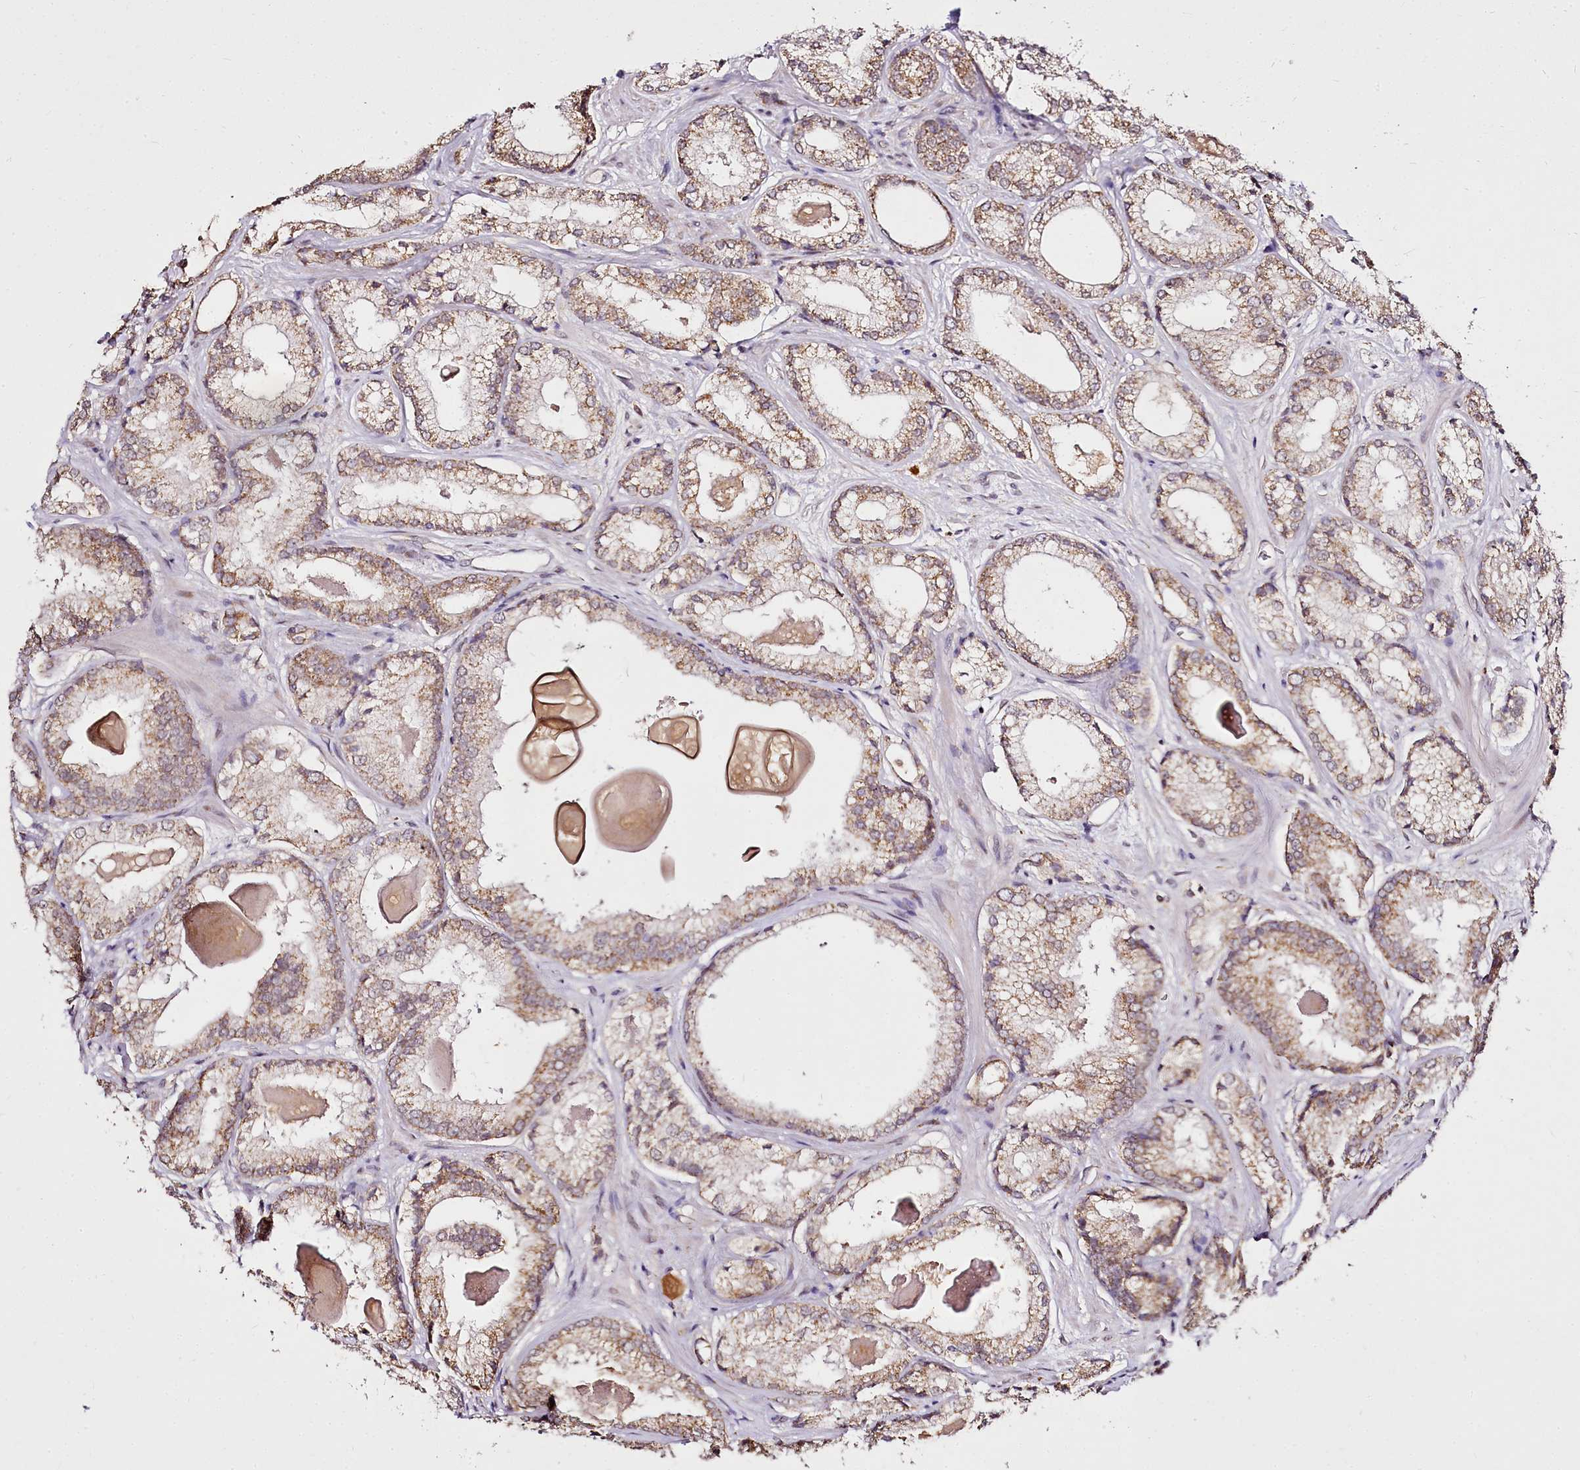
{"staining": {"intensity": "moderate", "quantity": ">75%", "location": "cytoplasmic/membranous"}, "tissue": "prostate cancer", "cell_type": "Tumor cells", "image_type": "cancer", "snomed": [{"axis": "morphology", "description": "Adenocarcinoma, Low grade"}, {"axis": "topography", "description": "Prostate"}], "caption": "IHC histopathology image of neoplastic tissue: human prostate cancer (adenocarcinoma (low-grade)) stained using IHC displays medium levels of moderate protein expression localized specifically in the cytoplasmic/membranous of tumor cells, appearing as a cytoplasmic/membranous brown color.", "gene": "EDIL3", "patient": {"sex": "male", "age": 68}}